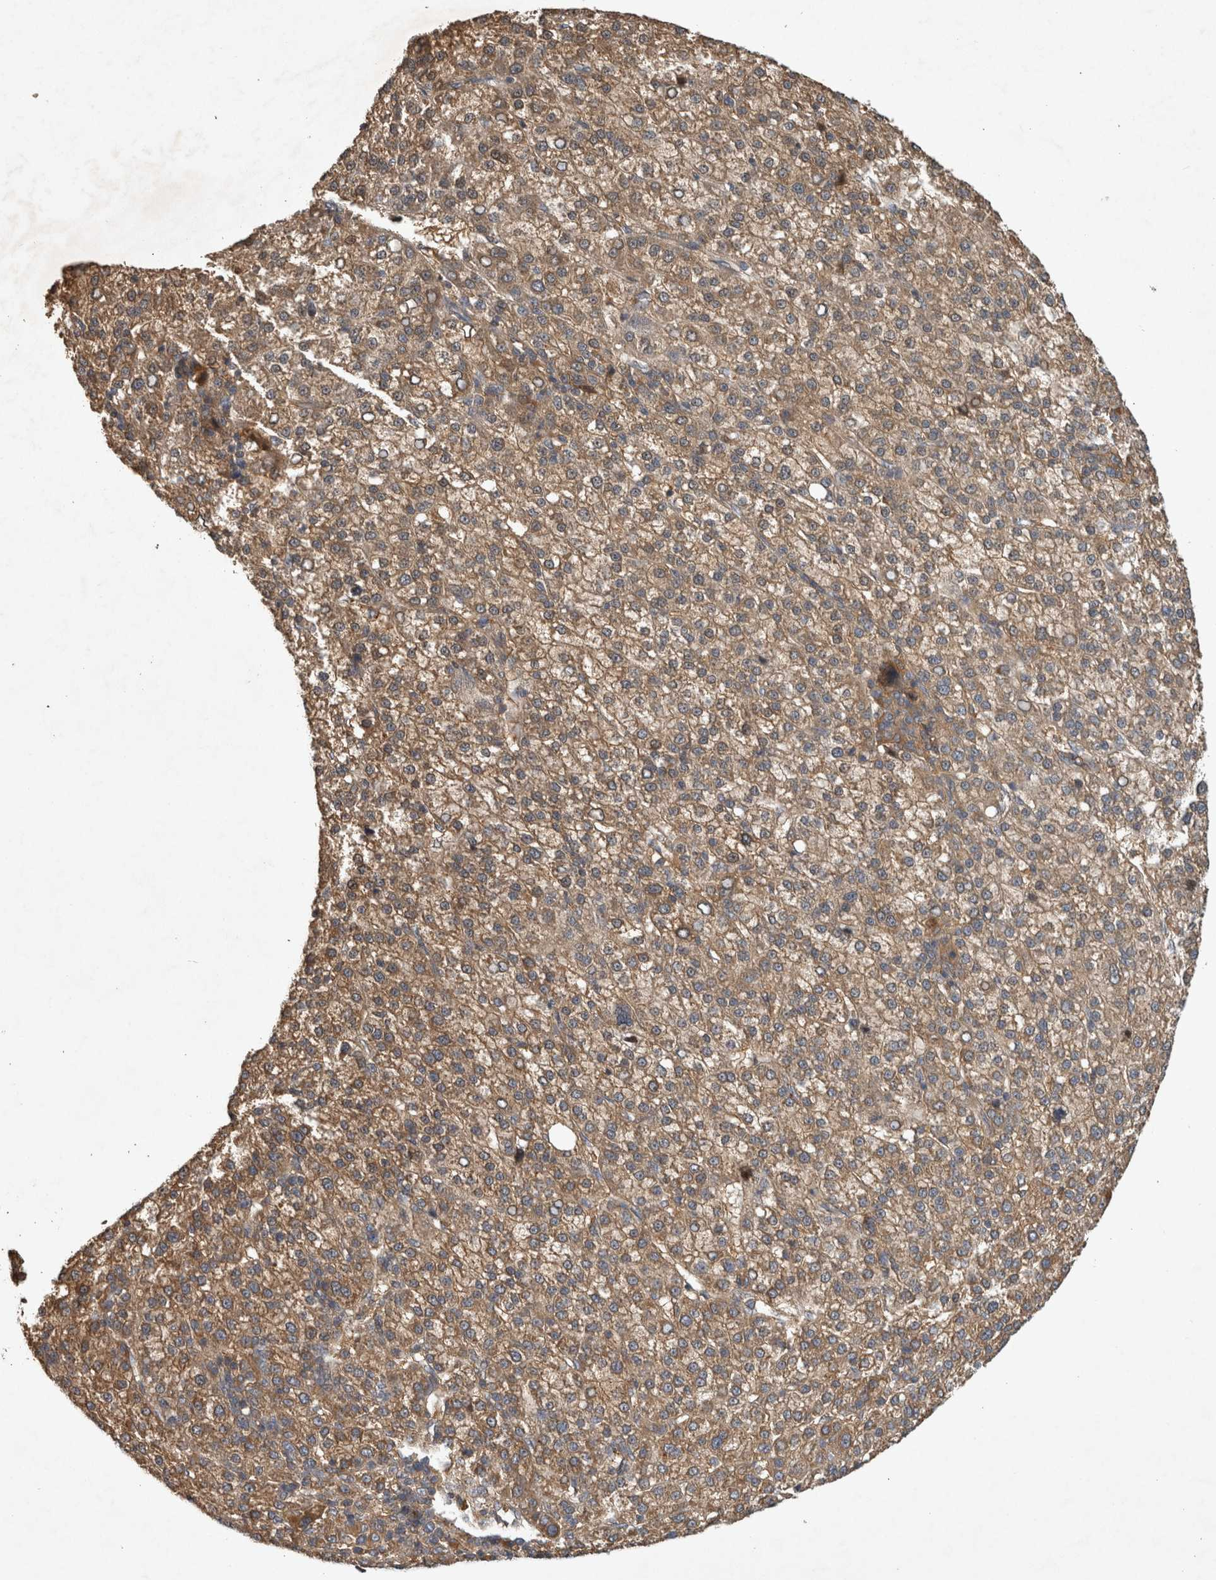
{"staining": {"intensity": "moderate", "quantity": ">75%", "location": "cytoplasmic/membranous"}, "tissue": "liver cancer", "cell_type": "Tumor cells", "image_type": "cancer", "snomed": [{"axis": "morphology", "description": "Carcinoma, Hepatocellular, NOS"}, {"axis": "topography", "description": "Liver"}], "caption": "A photomicrograph of liver cancer (hepatocellular carcinoma) stained for a protein demonstrates moderate cytoplasmic/membranous brown staining in tumor cells.", "gene": "TRMT61B", "patient": {"sex": "female", "age": 58}}